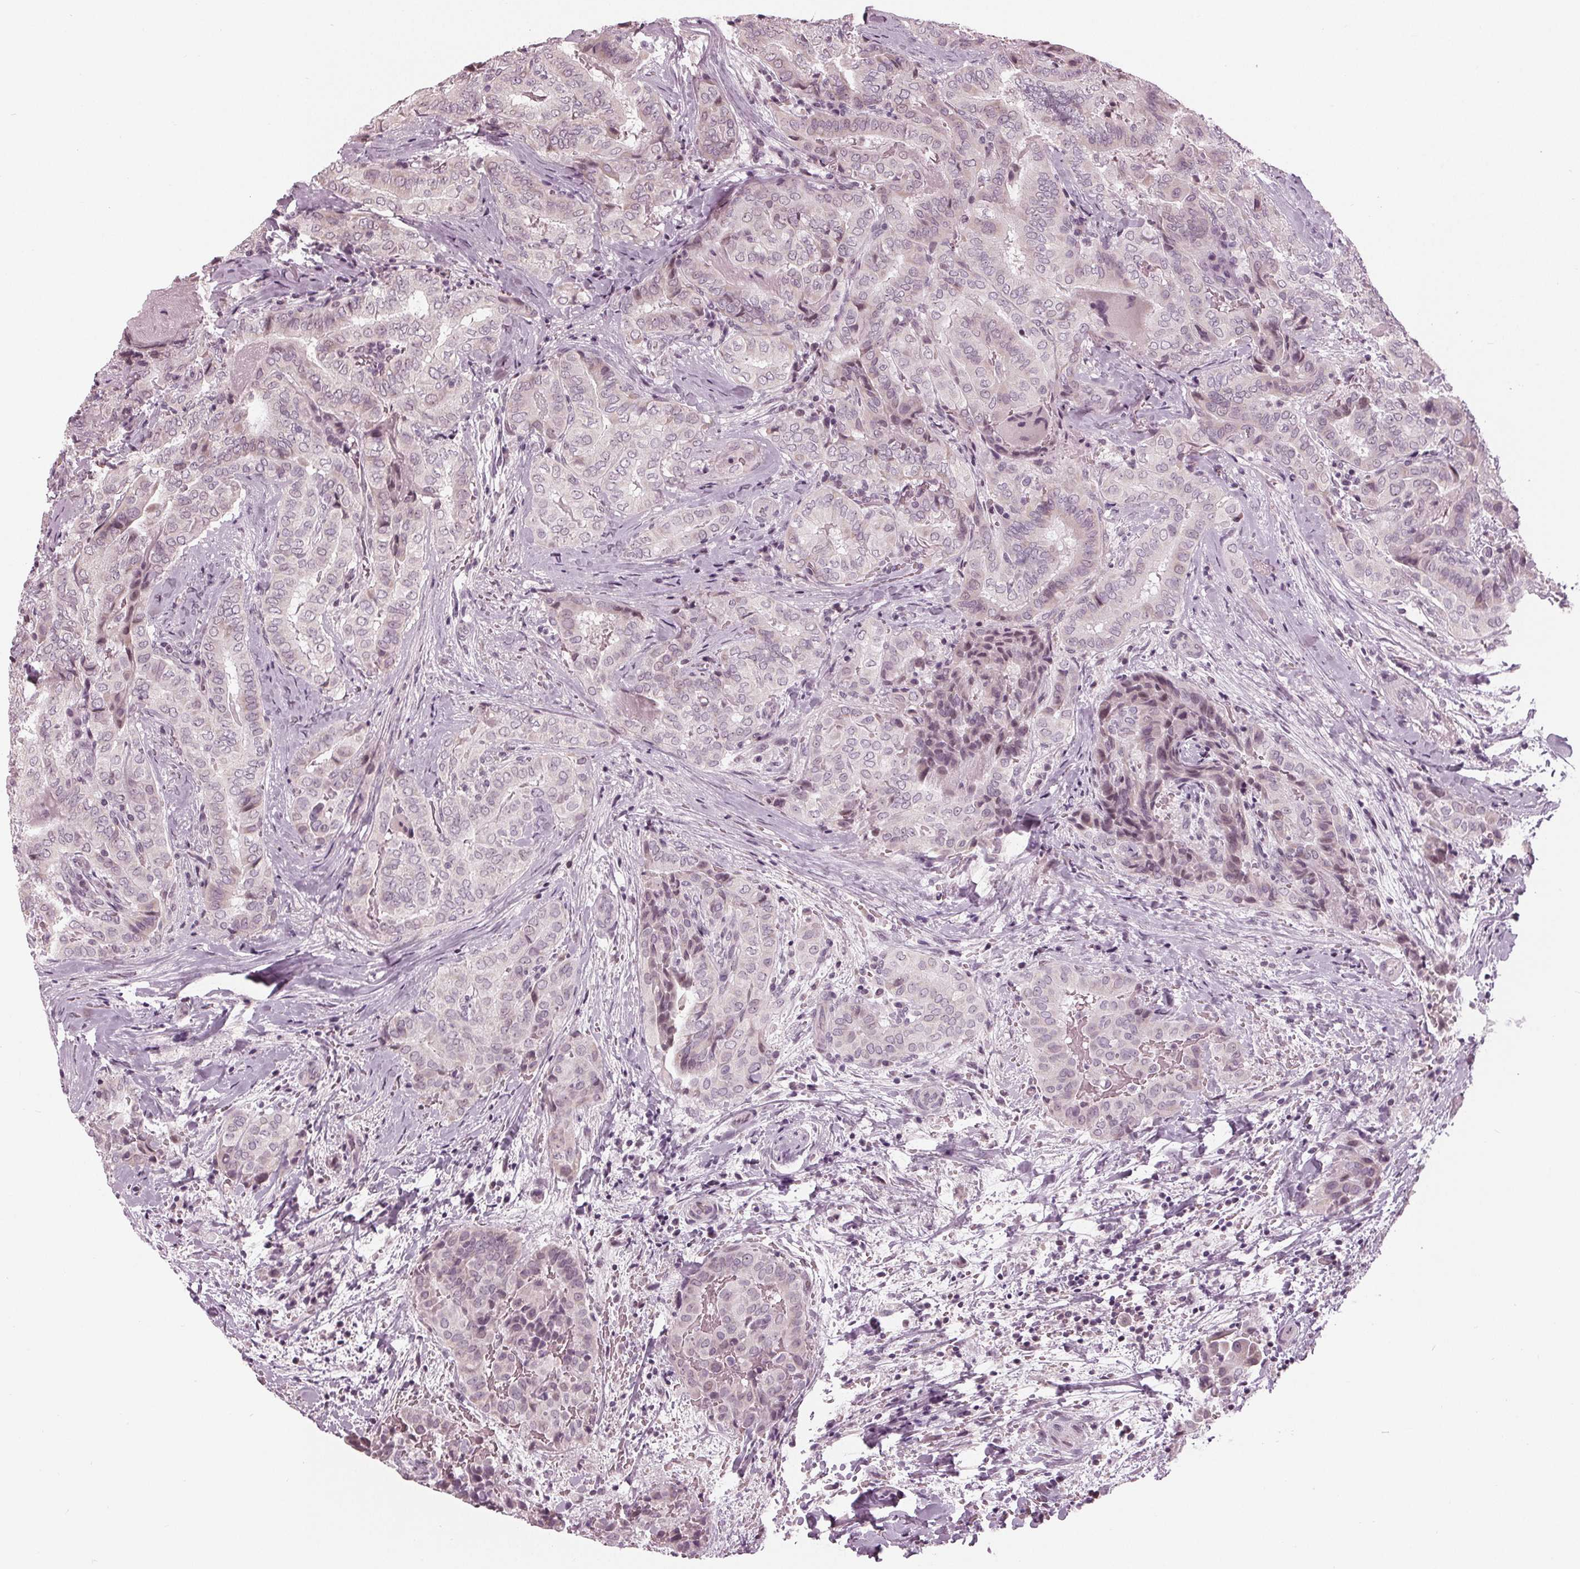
{"staining": {"intensity": "negative", "quantity": "none", "location": "none"}, "tissue": "thyroid cancer", "cell_type": "Tumor cells", "image_type": "cancer", "snomed": [{"axis": "morphology", "description": "Papillary adenocarcinoma, NOS"}, {"axis": "topography", "description": "Thyroid gland"}], "caption": "IHC image of human thyroid papillary adenocarcinoma stained for a protein (brown), which exhibits no positivity in tumor cells.", "gene": "ADPRHL1", "patient": {"sex": "female", "age": 61}}